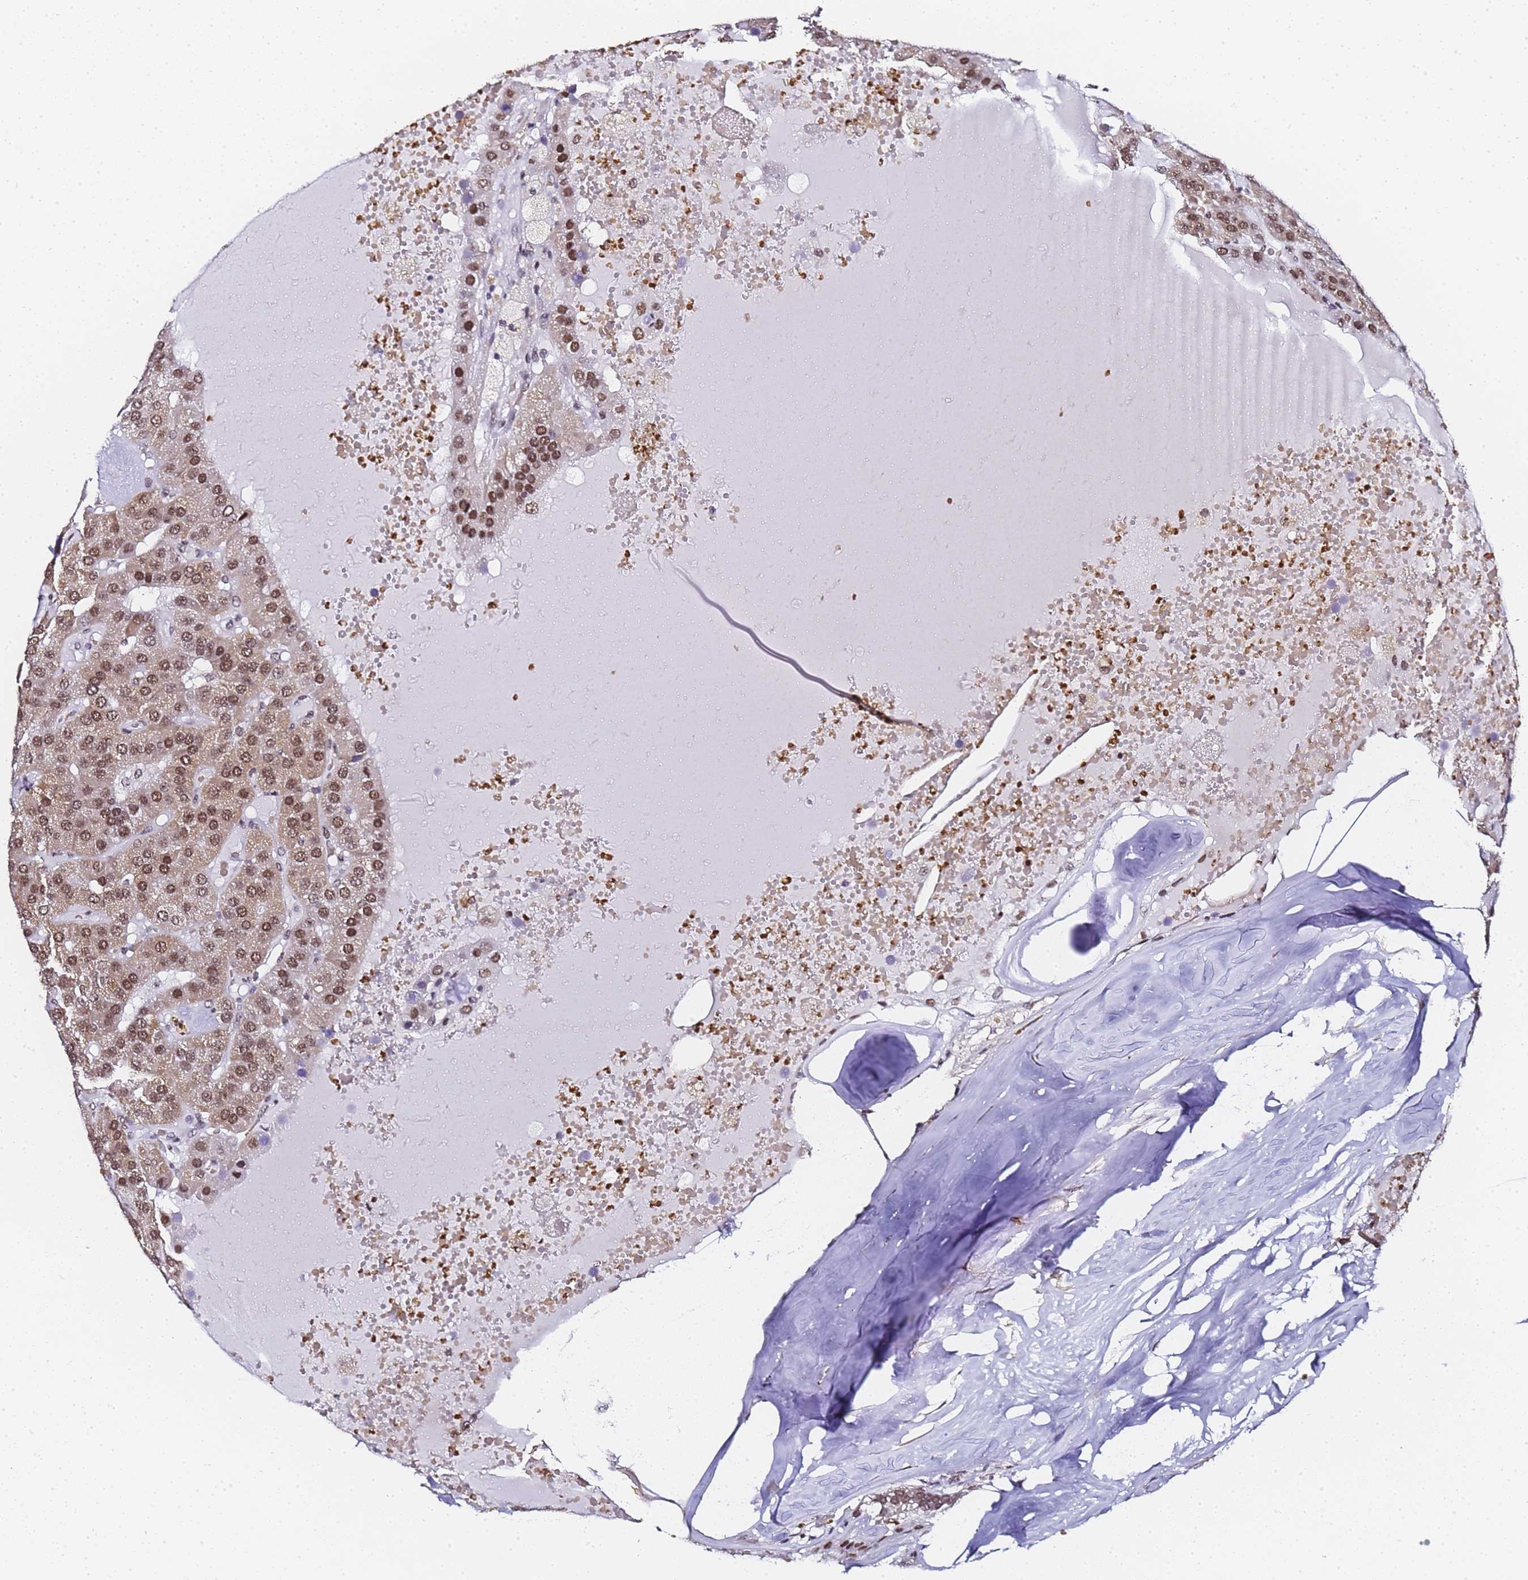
{"staining": {"intensity": "moderate", "quantity": ">75%", "location": "nuclear"}, "tissue": "parathyroid gland", "cell_type": "Glandular cells", "image_type": "normal", "snomed": [{"axis": "morphology", "description": "Normal tissue, NOS"}, {"axis": "morphology", "description": "Adenoma, NOS"}, {"axis": "topography", "description": "Parathyroid gland"}], "caption": "Brown immunohistochemical staining in unremarkable human parathyroid gland exhibits moderate nuclear positivity in approximately >75% of glandular cells.", "gene": "POLR1A", "patient": {"sex": "female", "age": 86}}